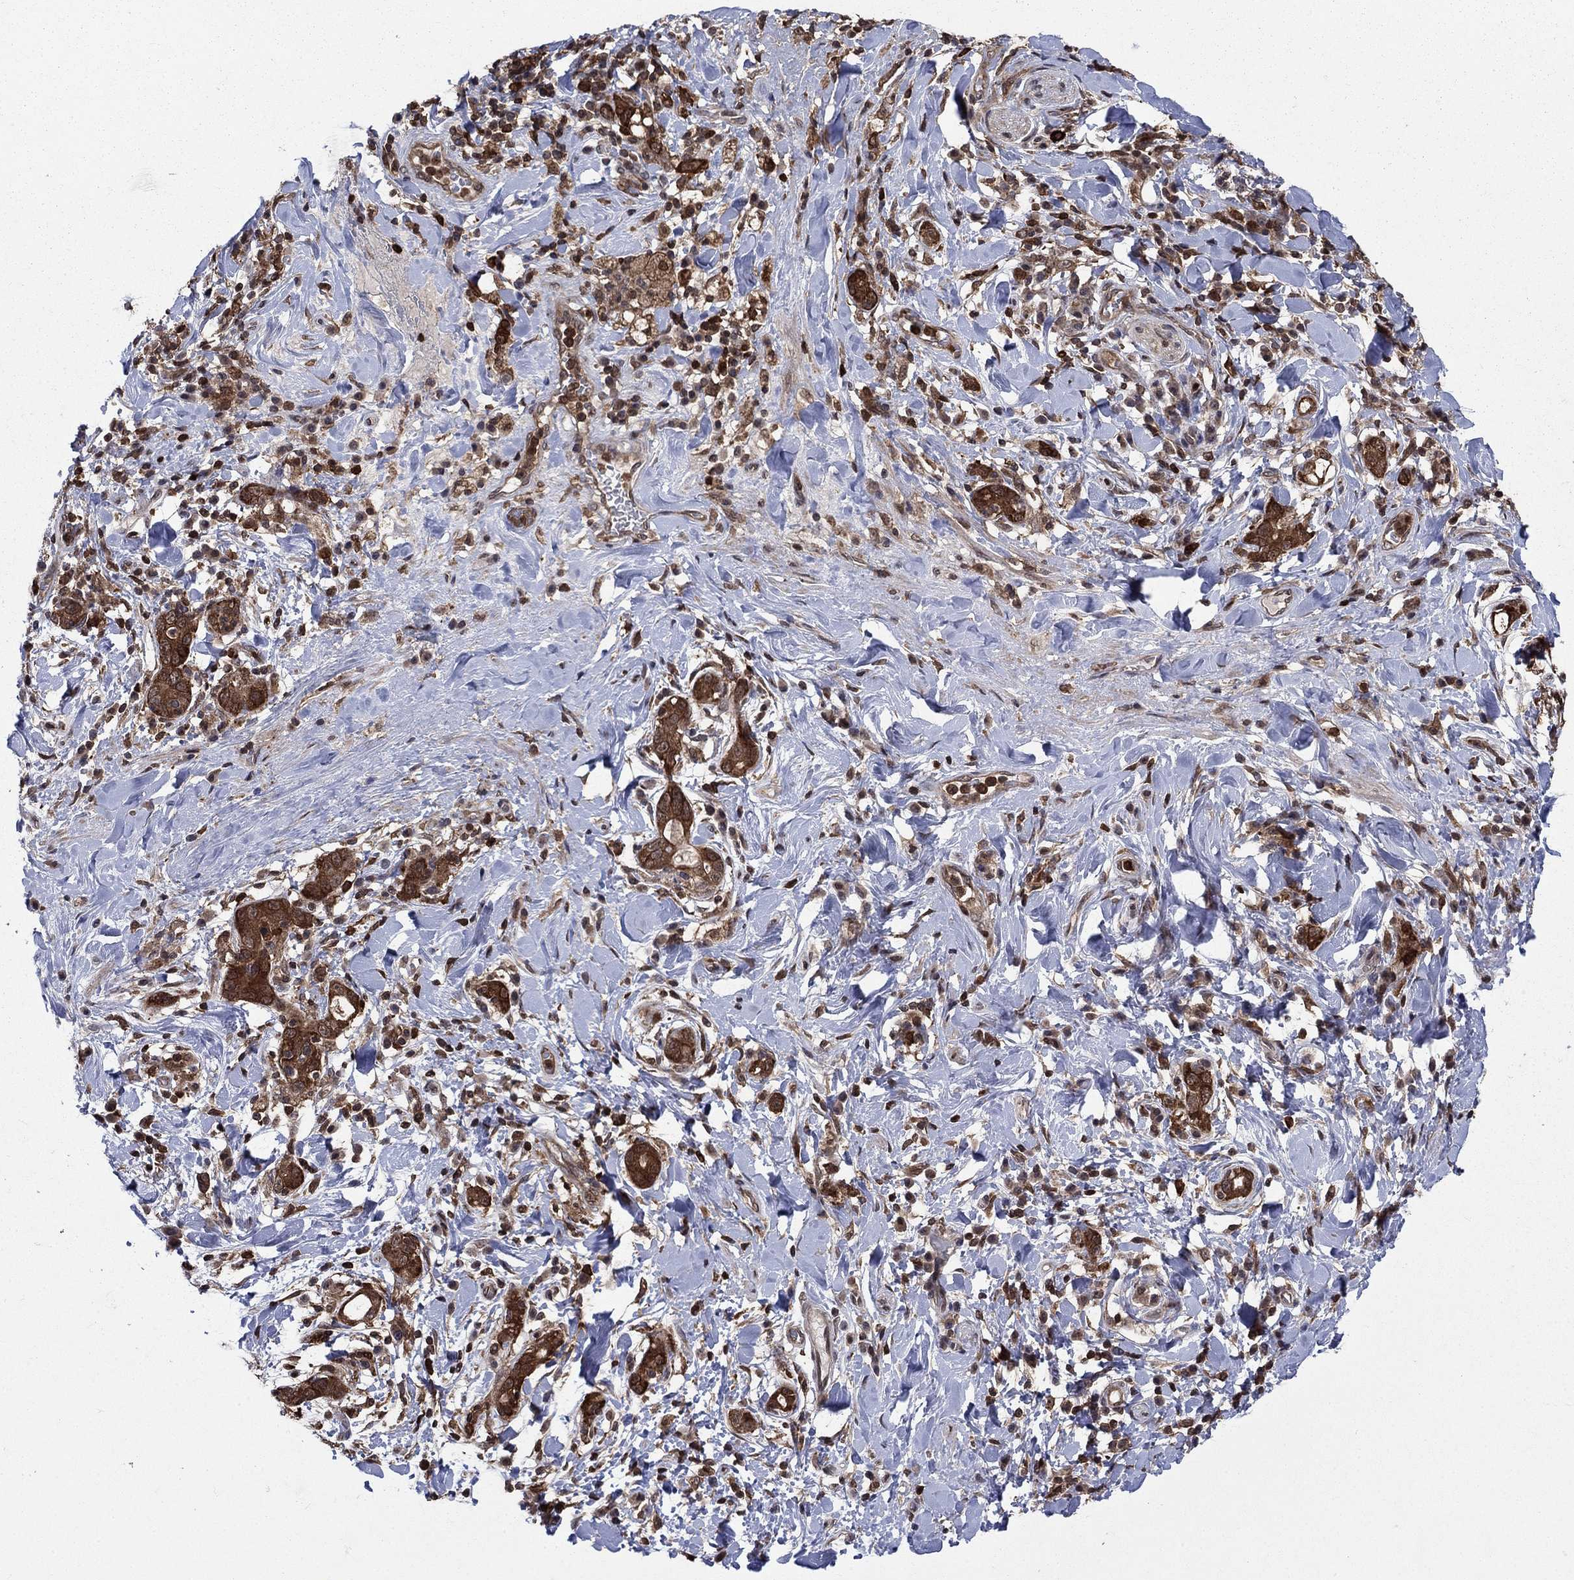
{"staining": {"intensity": "strong", "quantity": ">75%", "location": "cytoplasmic/membranous"}, "tissue": "stomach cancer", "cell_type": "Tumor cells", "image_type": "cancer", "snomed": [{"axis": "morphology", "description": "Adenocarcinoma, NOS"}, {"axis": "topography", "description": "Stomach"}], "caption": "Protein staining demonstrates strong cytoplasmic/membranous staining in approximately >75% of tumor cells in stomach cancer (adenocarcinoma).", "gene": "CACYBP", "patient": {"sex": "male", "age": 79}}